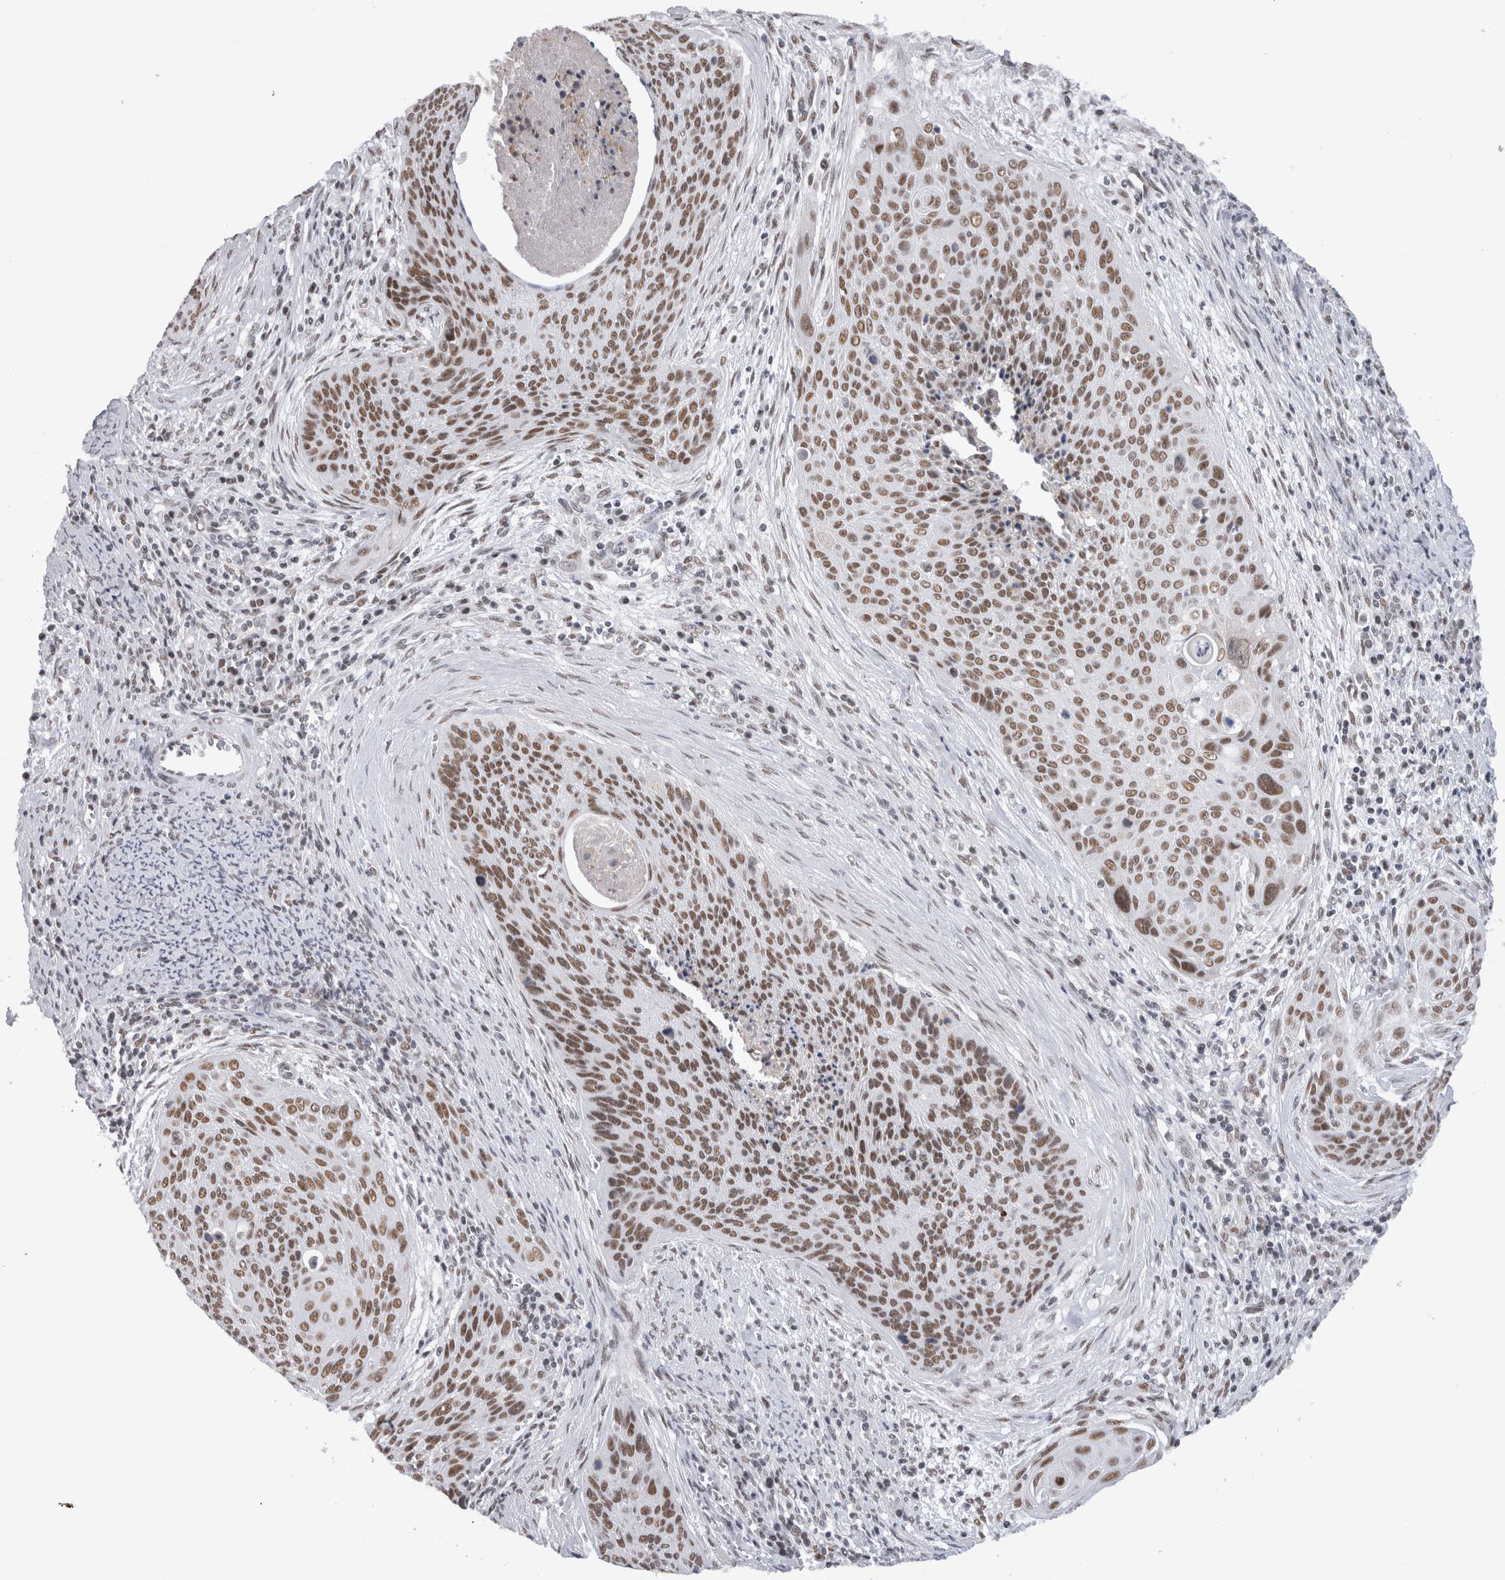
{"staining": {"intensity": "moderate", "quantity": ">75%", "location": "nuclear"}, "tissue": "cervical cancer", "cell_type": "Tumor cells", "image_type": "cancer", "snomed": [{"axis": "morphology", "description": "Squamous cell carcinoma, NOS"}, {"axis": "topography", "description": "Cervix"}], "caption": "Moderate nuclear staining for a protein is identified in about >75% of tumor cells of cervical cancer using immunohistochemistry (IHC).", "gene": "API5", "patient": {"sex": "female", "age": 55}}